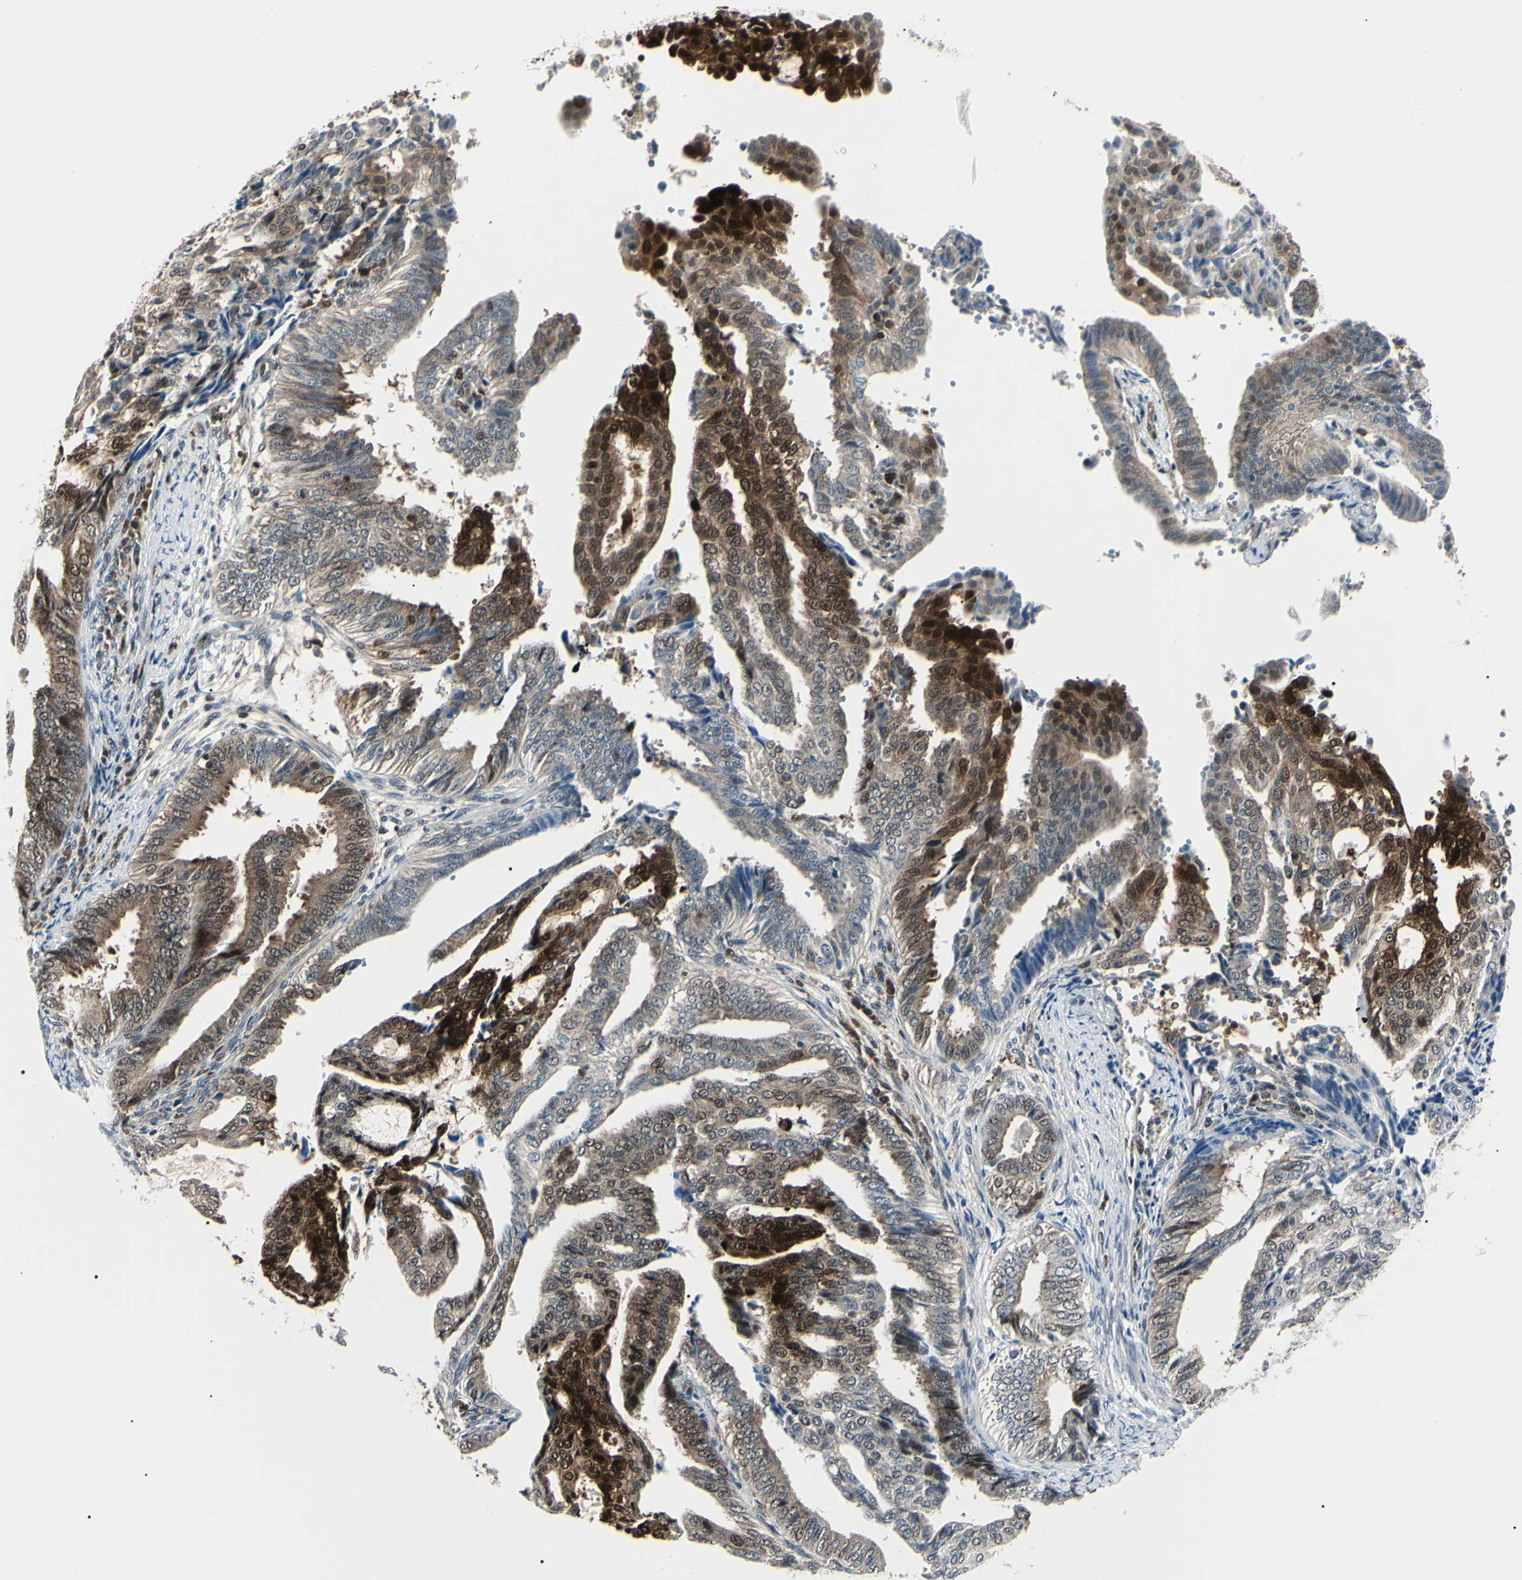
{"staining": {"intensity": "strong", "quantity": "25%-75%", "location": "cytoplasmic/membranous,nuclear"}, "tissue": "endometrial cancer", "cell_type": "Tumor cells", "image_type": "cancer", "snomed": [{"axis": "morphology", "description": "Adenocarcinoma, NOS"}, {"axis": "topography", "description": "Endometrium"}], "caption": "A high amount of strong cytoplasmic/membranous and nuclear positivity is present in about 25%-75% of tumor cells in endometrial cancer (adenocarcinoma) tissue. (IHC, brightfield microscopy, high magnification).", "gene": "PGK1", "patient": {"sex": "female", "age": 58}}